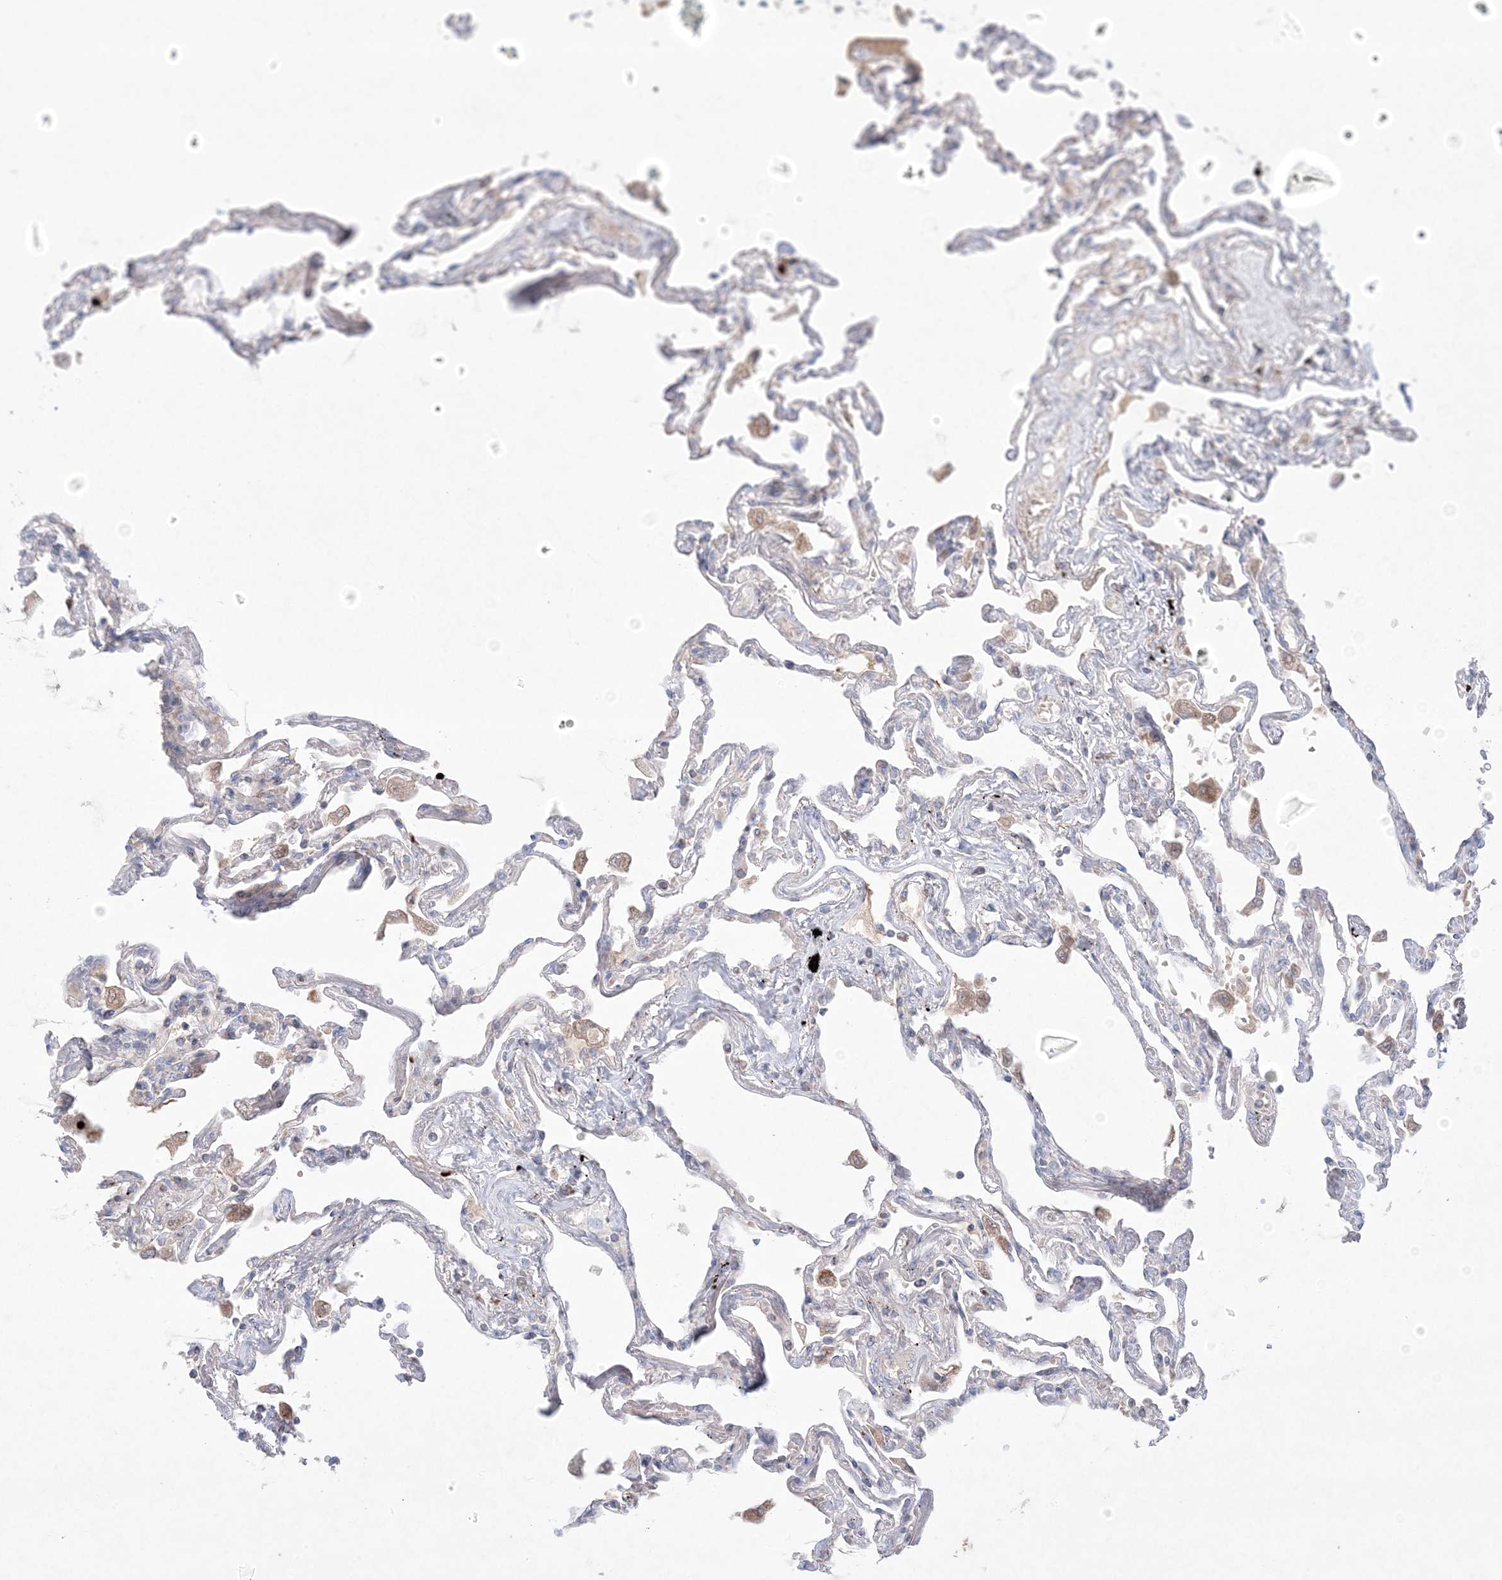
{"staining": {"intensity": "negative", "quantity": "none", "location": "none"}, "tissue": "lung", "cell_type": "Alveolar cells", "image_type": "normal", "snomed": [{"axis": "morphology", "description": "Normal tissue, NOS"}, {"axis": "topography", "description": "Lung"}], "caption": "Alveolar cells show no significant protein positivity in unremarkable lung.", "gene": "KCTD6", "patient": {"sex": "female", "age": 67}}